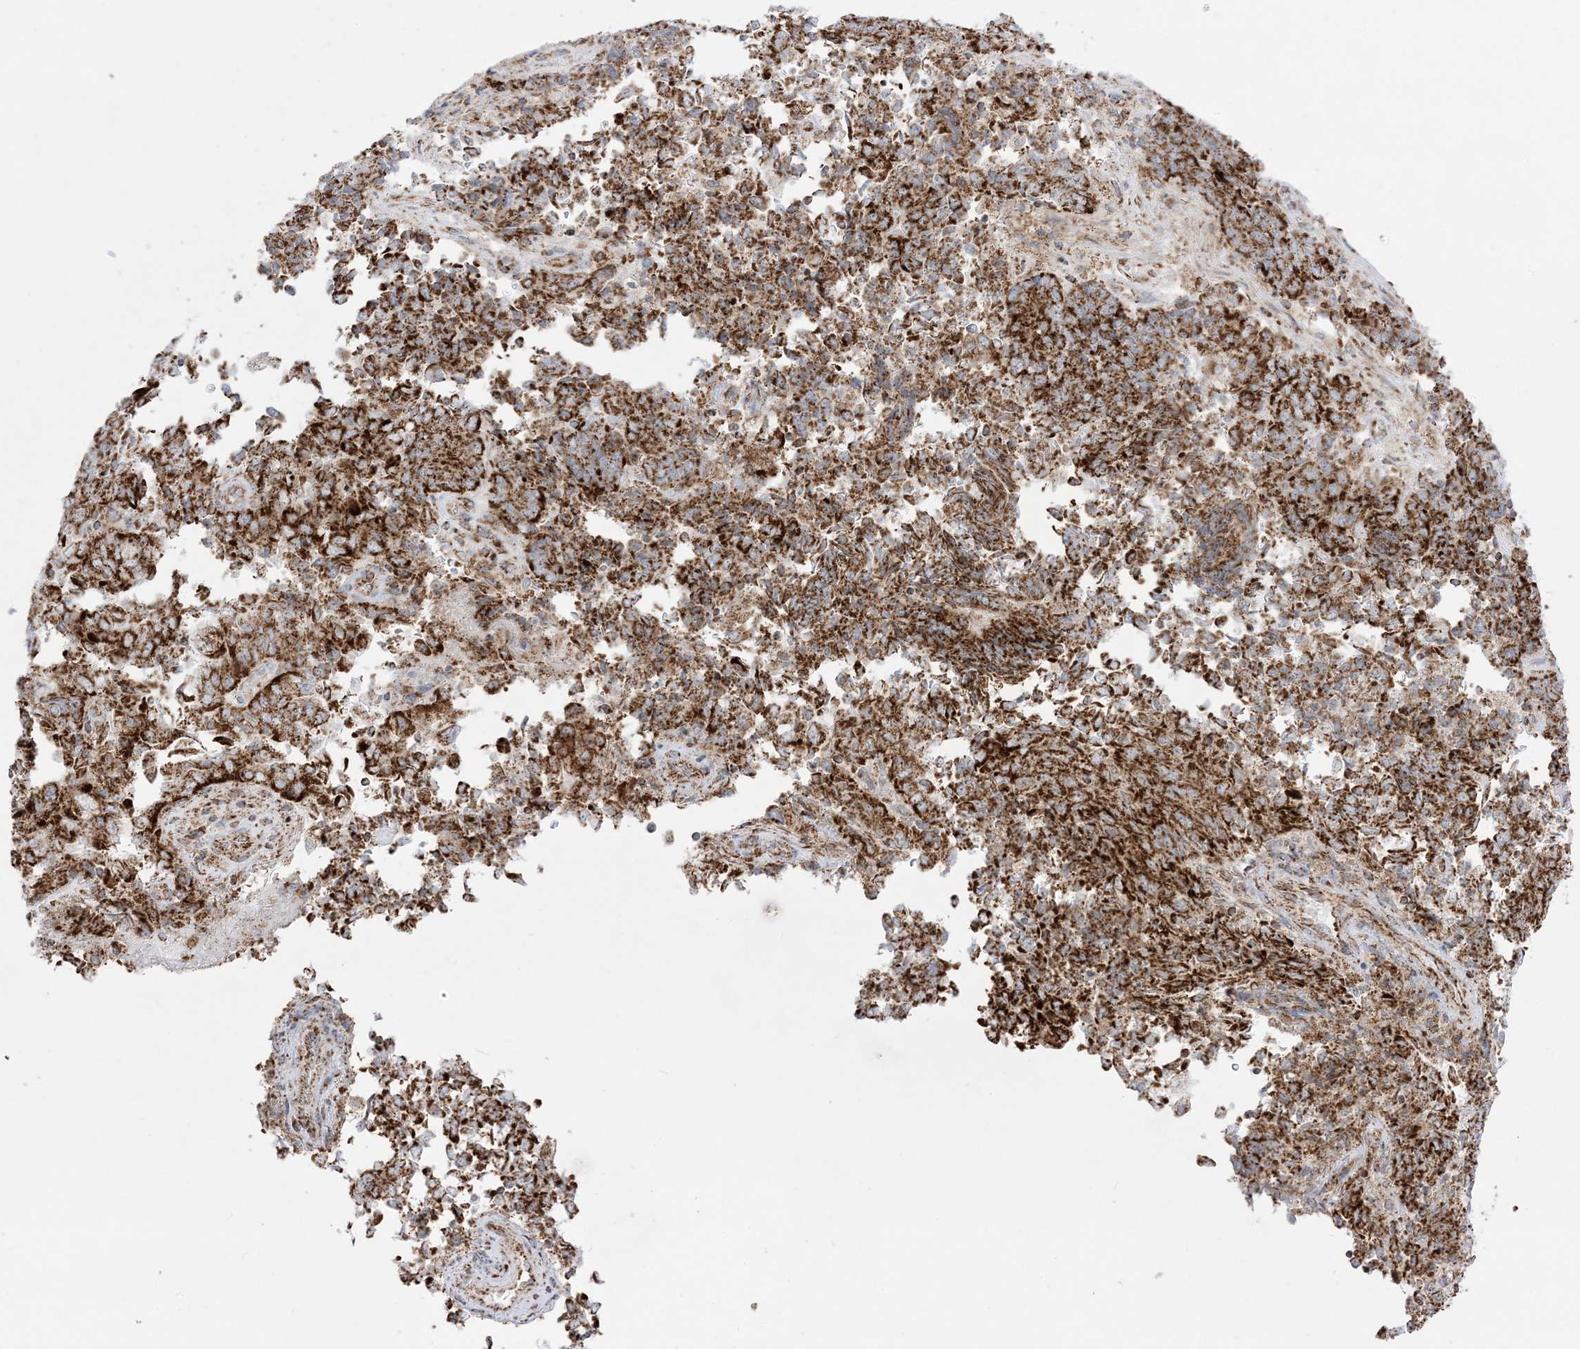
{"staining": {"intensity": "strong", "quantity": ">75%", "location": "cytoplasmic/membranous"}, "tissue": "endometrial cancer", "cell_type": "Tumor cells", "image_type": "cancer", "snomed": [{"axis": "morphology", "description": "Adenocarcinoma, NOS"}, {"axis": "topography", "description": "Endometrium"}], "caption": "DAB (3,3'-diaminobenzidine) immunohistochemical staining of endometrial cancer (adenocarcinoma) shows strong cytoplasmic/membranous protein expression in about >75% of tumor cells. The staining was performed using DAB (3,3'-diaminobenzidine) to visualize the protein expression in brown, while the nuclei were stained in blue with hematoxylin (Magnification: 20x).", "gene": "MRPS36", "patient": {"sex": "female", "age": 80}}